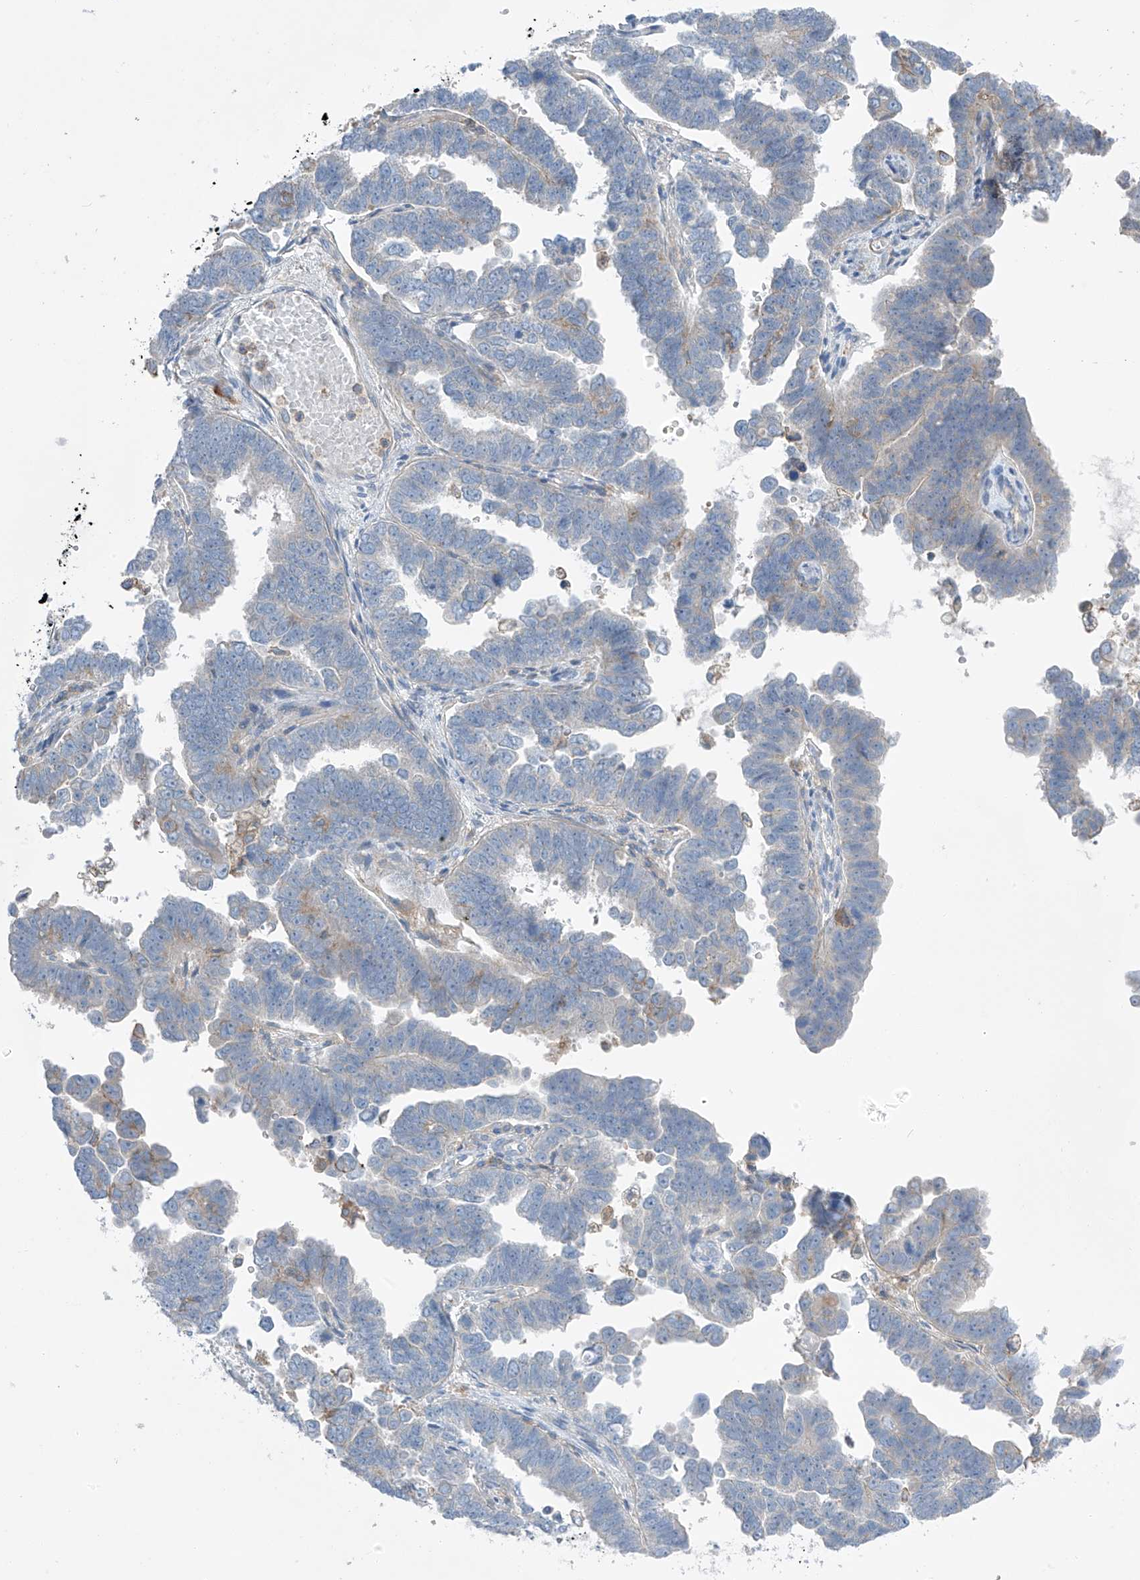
{"staining": {"intensity": "negative", "quantity": "none", "location": "none"}, "tissue": "endometrial cancer", "cell_type": "Tumor cells", "image_type": "cancer", "snomed": [{"axis": "morphology", "description": "Adenocarcinoma, NOS"}, {"axis": "topography", "description": "Endometrium"}], "caption": "This is a image of immunohistochemistry (IHC) staining of endometrial adenocarcinoma, which shows no staining in tumor cells.", "gene": "NALCN", "patient": {"sex": "female", "age": 75}}